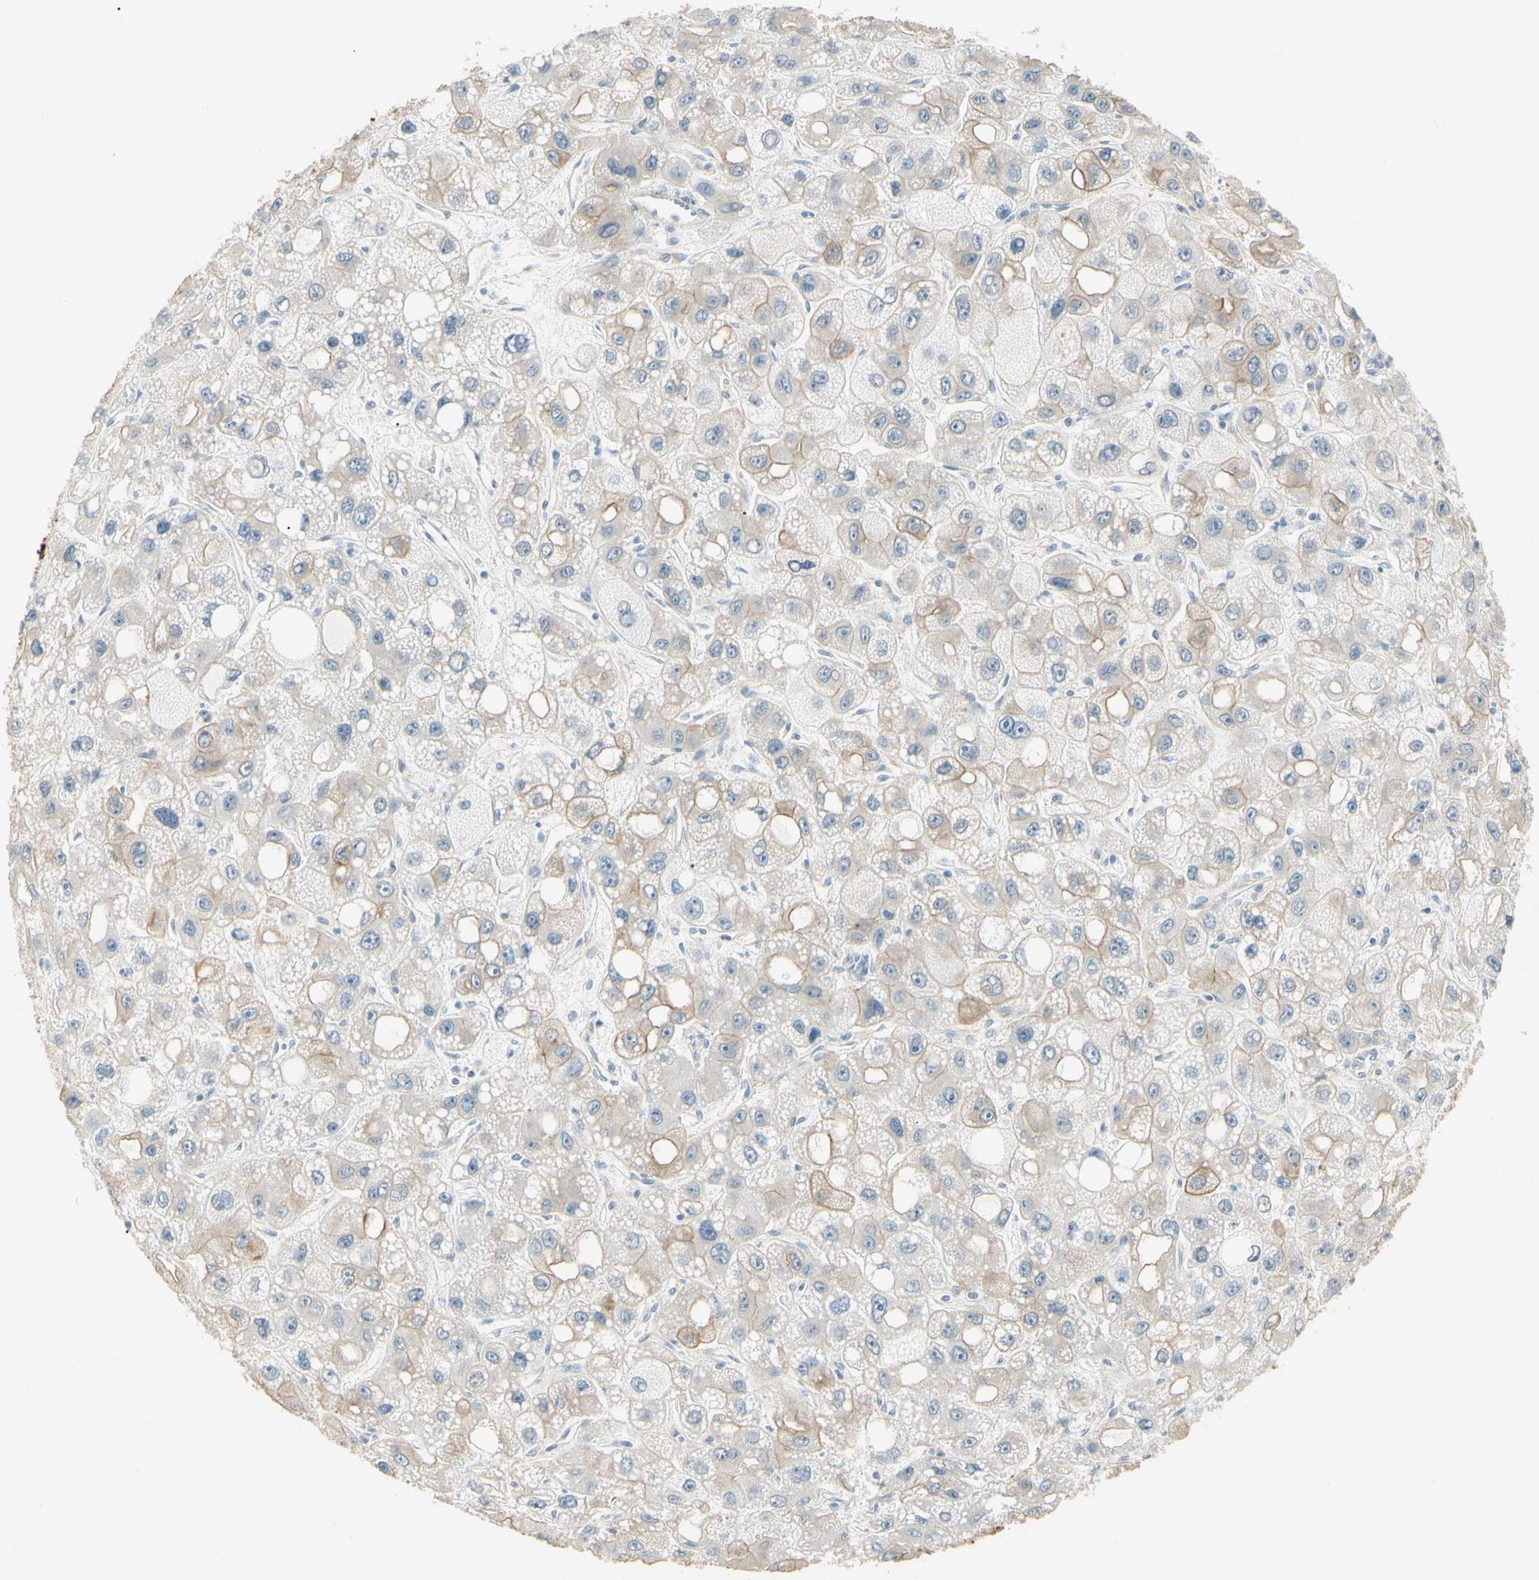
{"staining": {"intensity": "weak", "quantity": "25%-75%", "location": "cytoplasmic/membranous"}, "tissue": "liver cancer", "cell_type": "Tumor cells", "image_type": "cancer", "snomed": [{"axis": "morphology", "description": "Carcinoma, Hepatocellular, NOS"}, {"axis": "topography", "description": "Liver"}], "caption": "Human liver cancer stained for a protein (brown) displays weak cytoplasmic/membranous positive staining in about 25%-75% of tumor cells.", "gene": "DUSP12", "patient": {"sex": "male", "age": 55}}